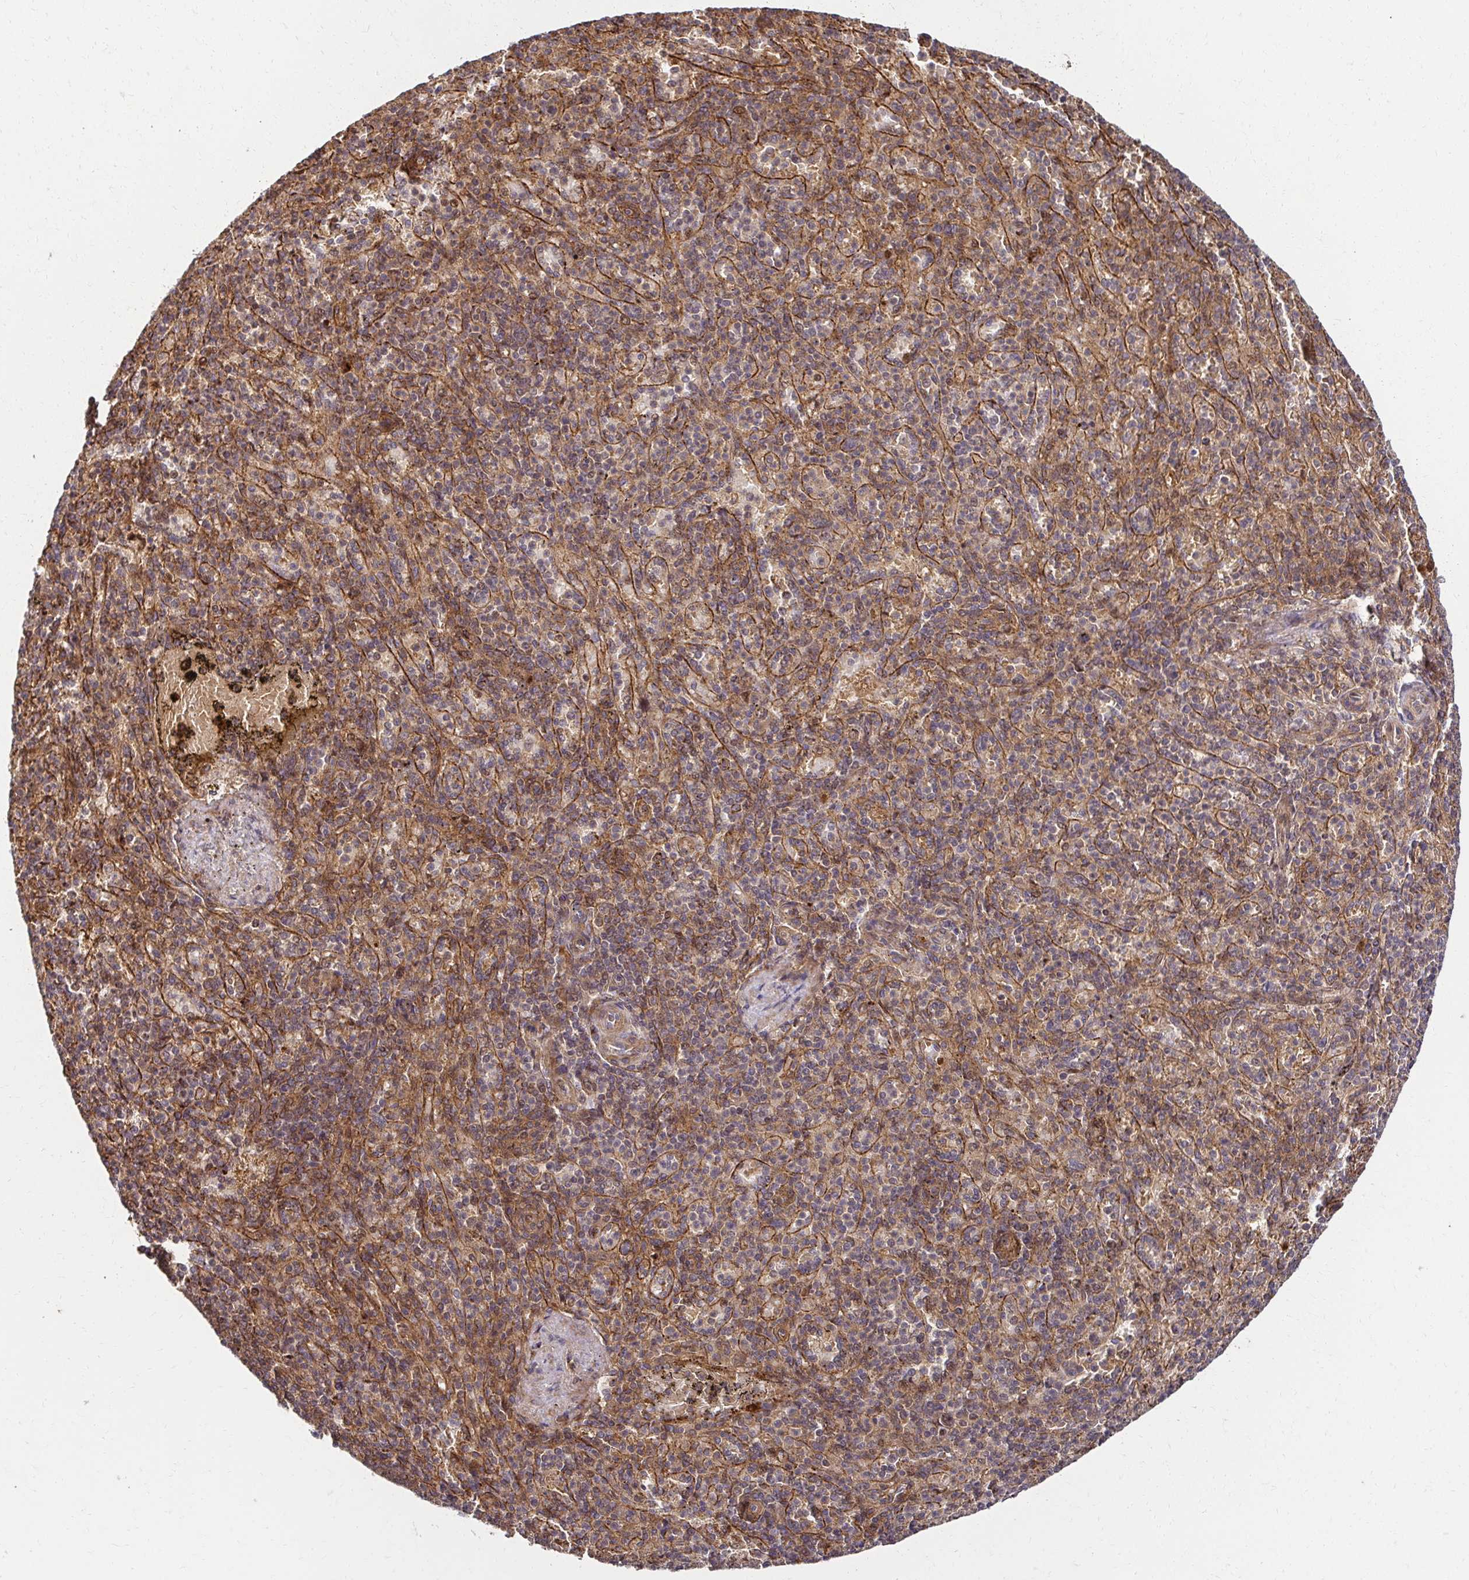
{"staining": {"intensity": "weak", "quantity": "25%-75%", "location": "cytoplasmic/membranous"}, "tissue": "spleen", "cell_type": "Cells in red pulp", "image_type": "normal", "snomed": [{"axis": "morphology", "description": "Normal tissue, NOS"}, {"axis": "topography", "description": "Spleen"}], "caption": "Immunohistochemical staining of unremarkable spleen exhibits low levels of weak cytoplasmic/membranous staining in about 25%-75% of cells in red pulp.", "gene": "PSMA4", "patient": {"sex": "female", "age": 74}}